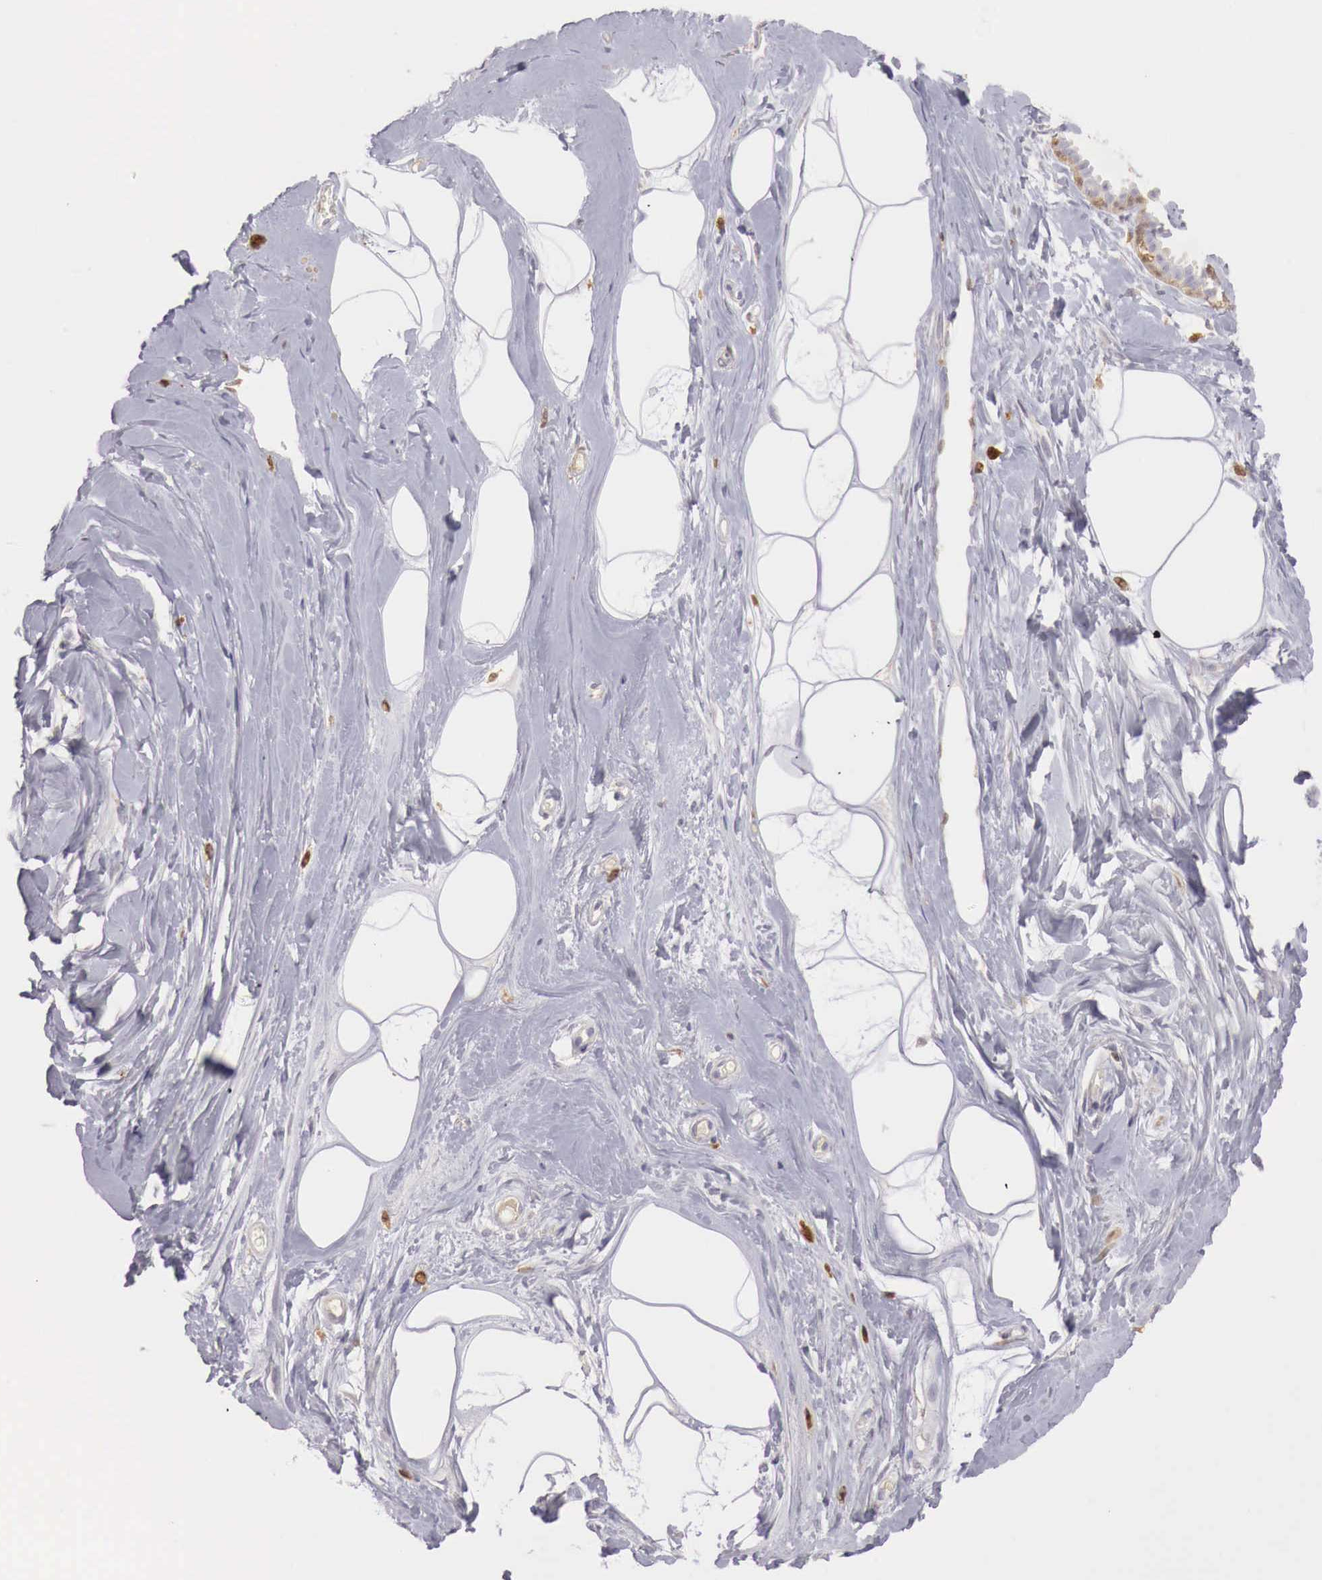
{"staining": {"intensity": "negative", "quantity": "none", "location": "none"}, "tissue": "breast", "cell_type": "Adipocytes", "image_type": "normal", "snomed": [{"axis": "morphology", "description": "Normal tissue, NOS"}, {"axis": "topography", "description": "Breast"}], "caption": "DAB (3,3'-diaminobenzidine) immunohistochemical staining of benign human breast displays no significant staining in adipocytes.", "gene": "RENBP", "patient": {"sex": "female", "age": 44}}